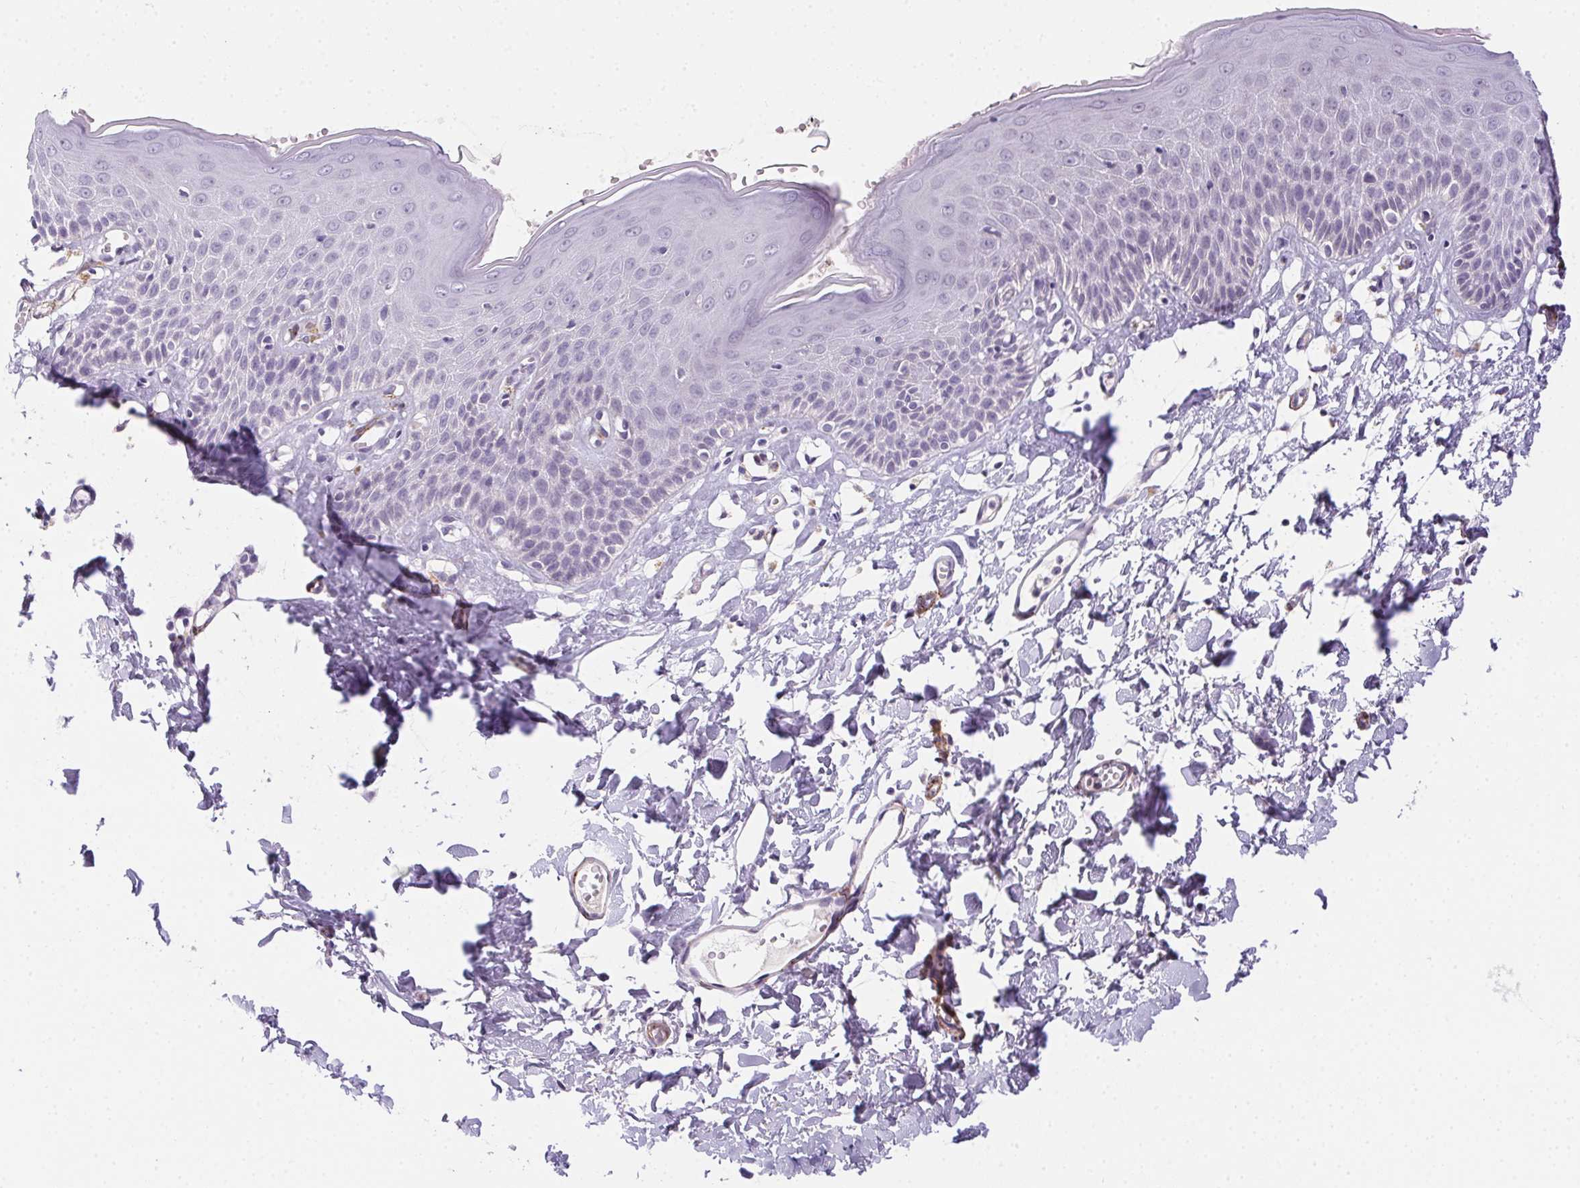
{"staining": {"intensity": "negative", "quantity": "none", "location": "none"}, "tissue": "skin", "cell_type": "Epidermal cells", "image_type": "normal", "snomed": [{"axis": "morphology", "description": "Normal tissue, NOS"}, {"axis": "topography", "description": "Vulva"}], "caption": "Immunohistochemistry image of benign skin: skin stained with DAB exhibits no significant protein staining in epidermal cells.", "gene": "HRC", "patient": {"sex": "female", "age": 68}}